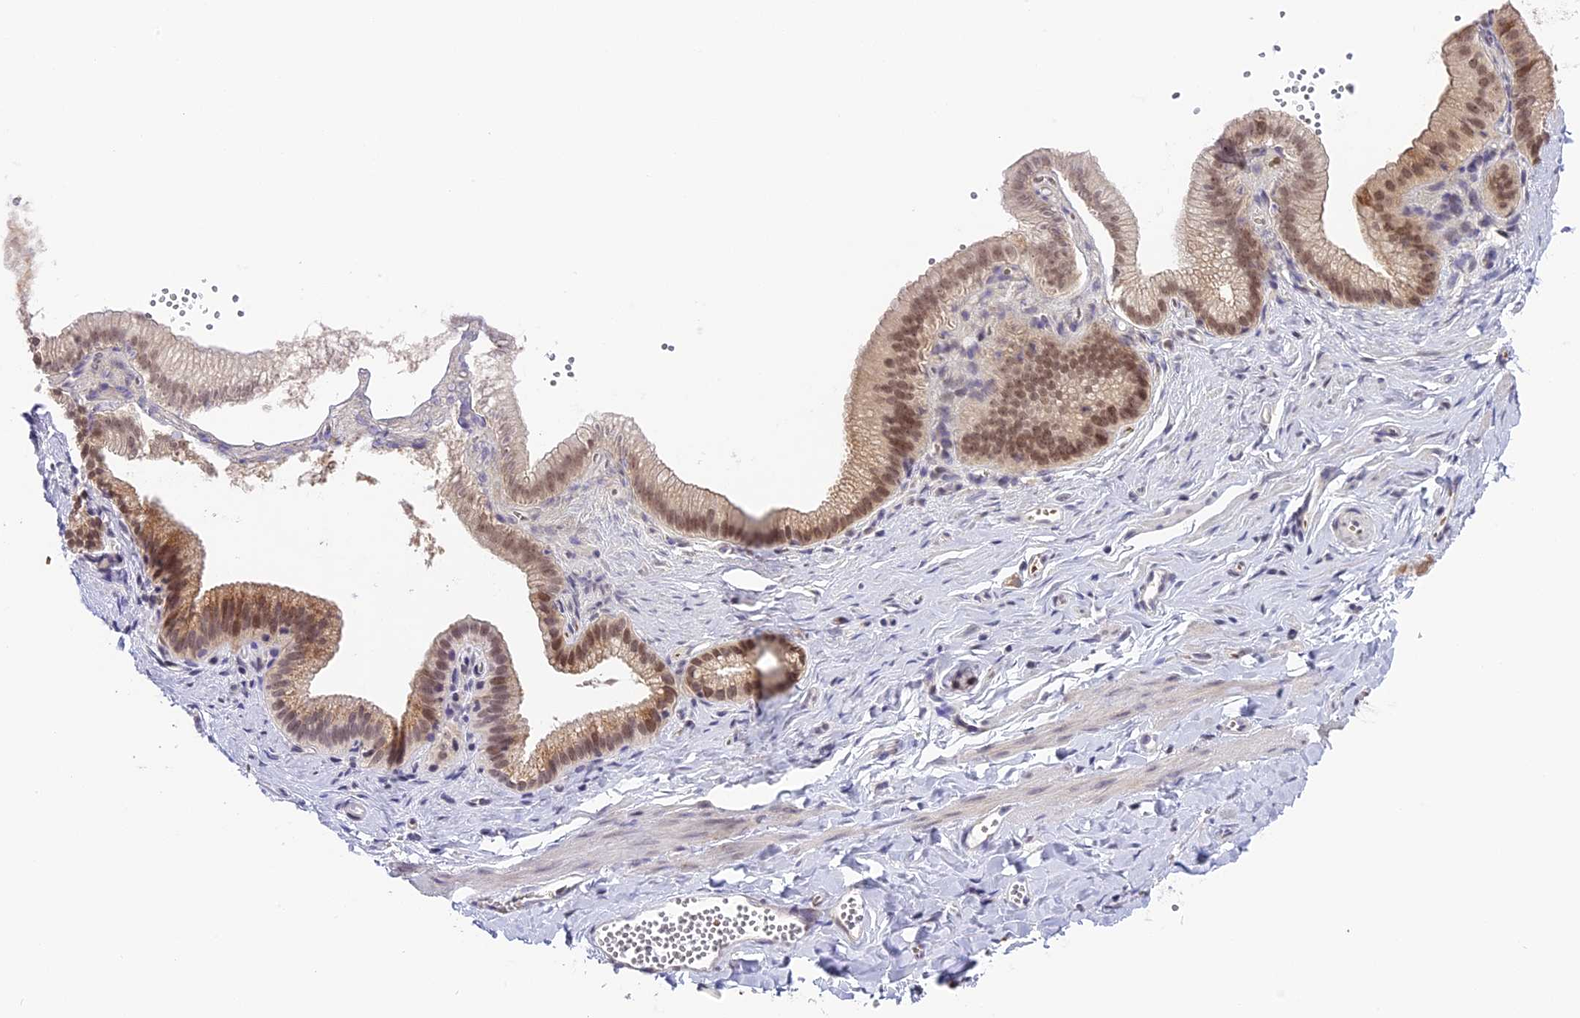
{"staining": {"intensity": "negative", "quantity": "none", "location": "none"}, "tissue": "adipose tissue", "cell_type": "Adipocytes", "image_type": "normal", "snomed": [{"axis": "morphology", "description": "Normal tissue, NOS"}, {"axis": "topography", "description": "Gallbladder"}, {"axis": "topography", "description": "Peripheral nerve tissue"}], "caption": "This is an immunohistochemistry micrograph of unremarkable human adipose tissue. There is no staining in adipocytes.", "gene": "HEATR5B", "patient": {"sex": "male", "age": 38}}